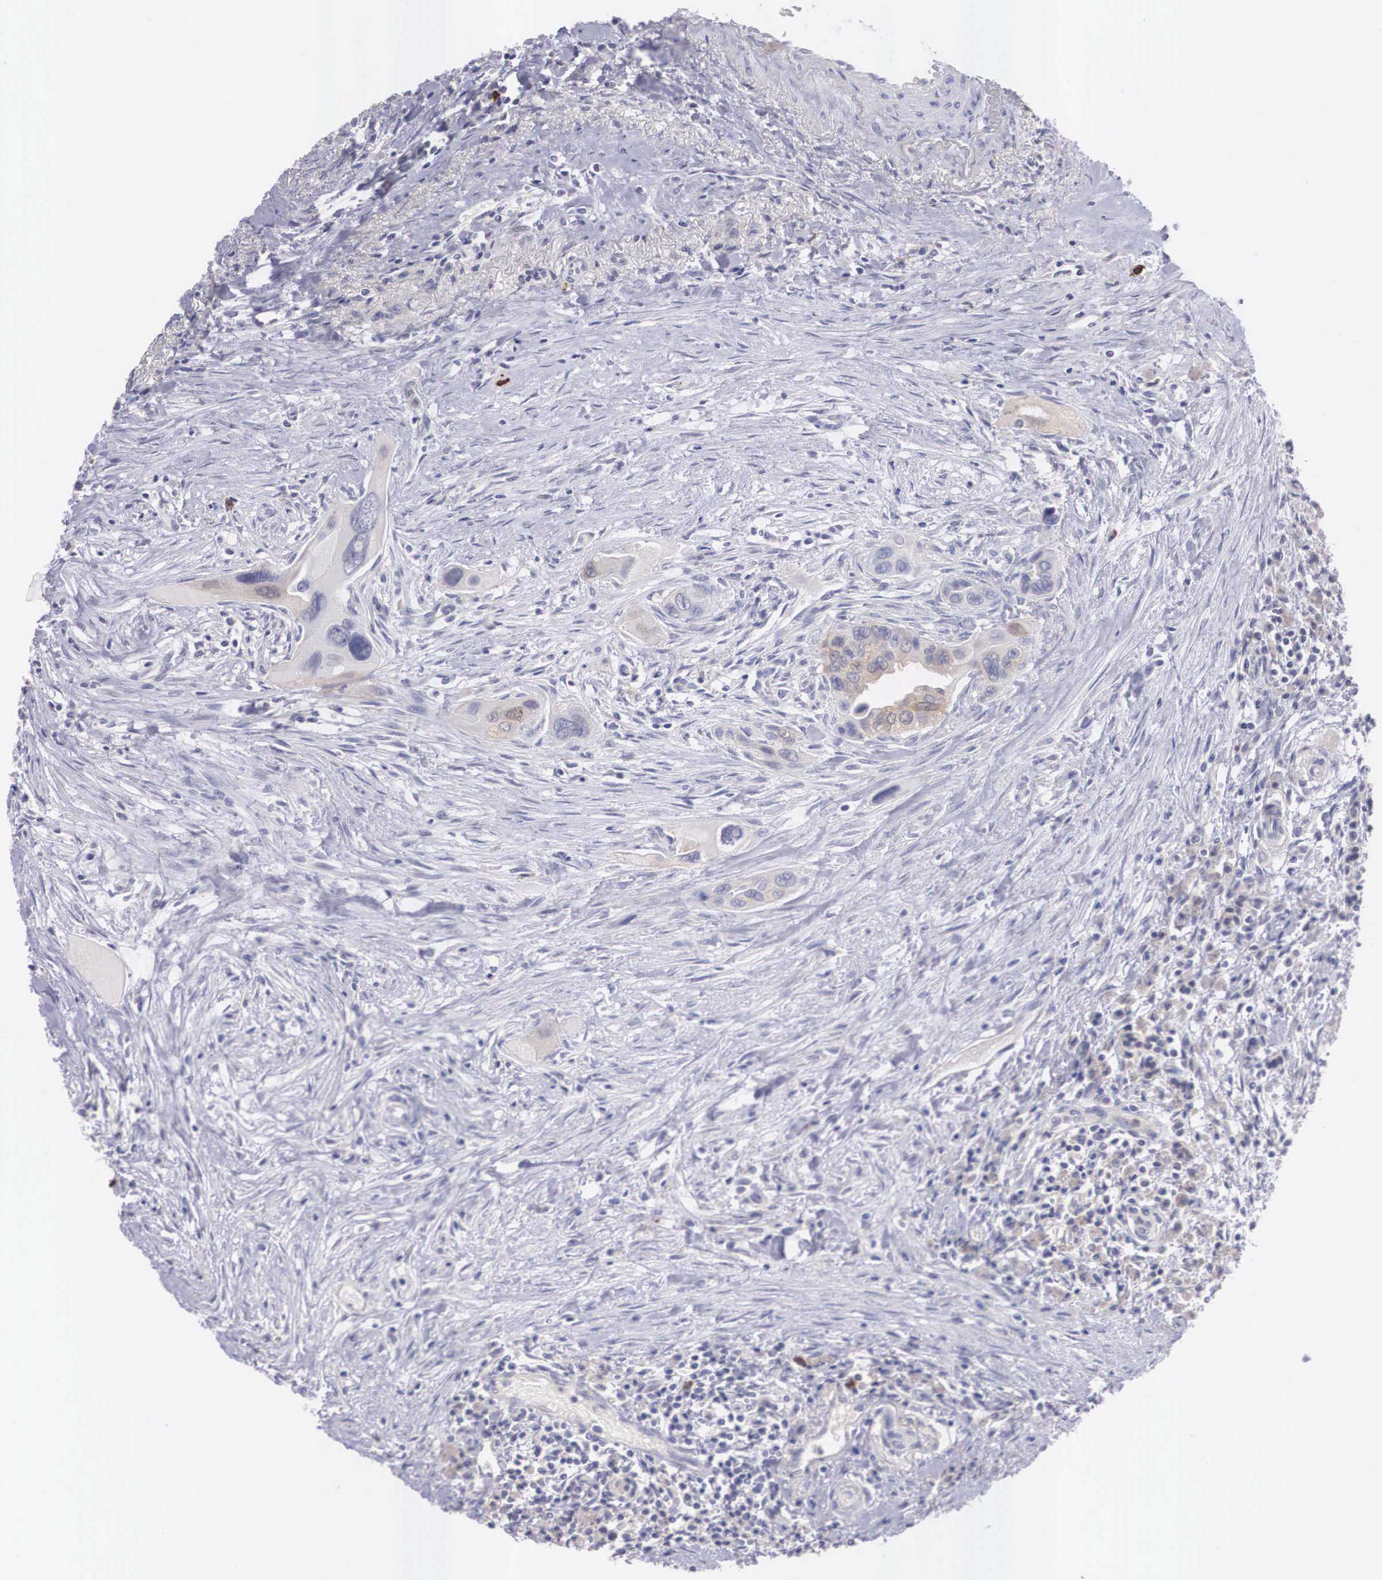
{"staining": {"intensity": "negative", "quantity": "none", "location": "none"}, "tissue": "pancreas", "cell_type": "Exocrine glandular cells", "image_type": "normal", "snomed": [{"axis": "morphology", "description": "Normal tissue, NOS"}, {"axis": "topography", "description": "Pancreas"}], "caption": "DAB immunohistochemical staining of normal pancreas shows no significant expression in exocrine glandular cells.", "gene": "REPS2", "patient": {"sex": "male", "age": 73}}